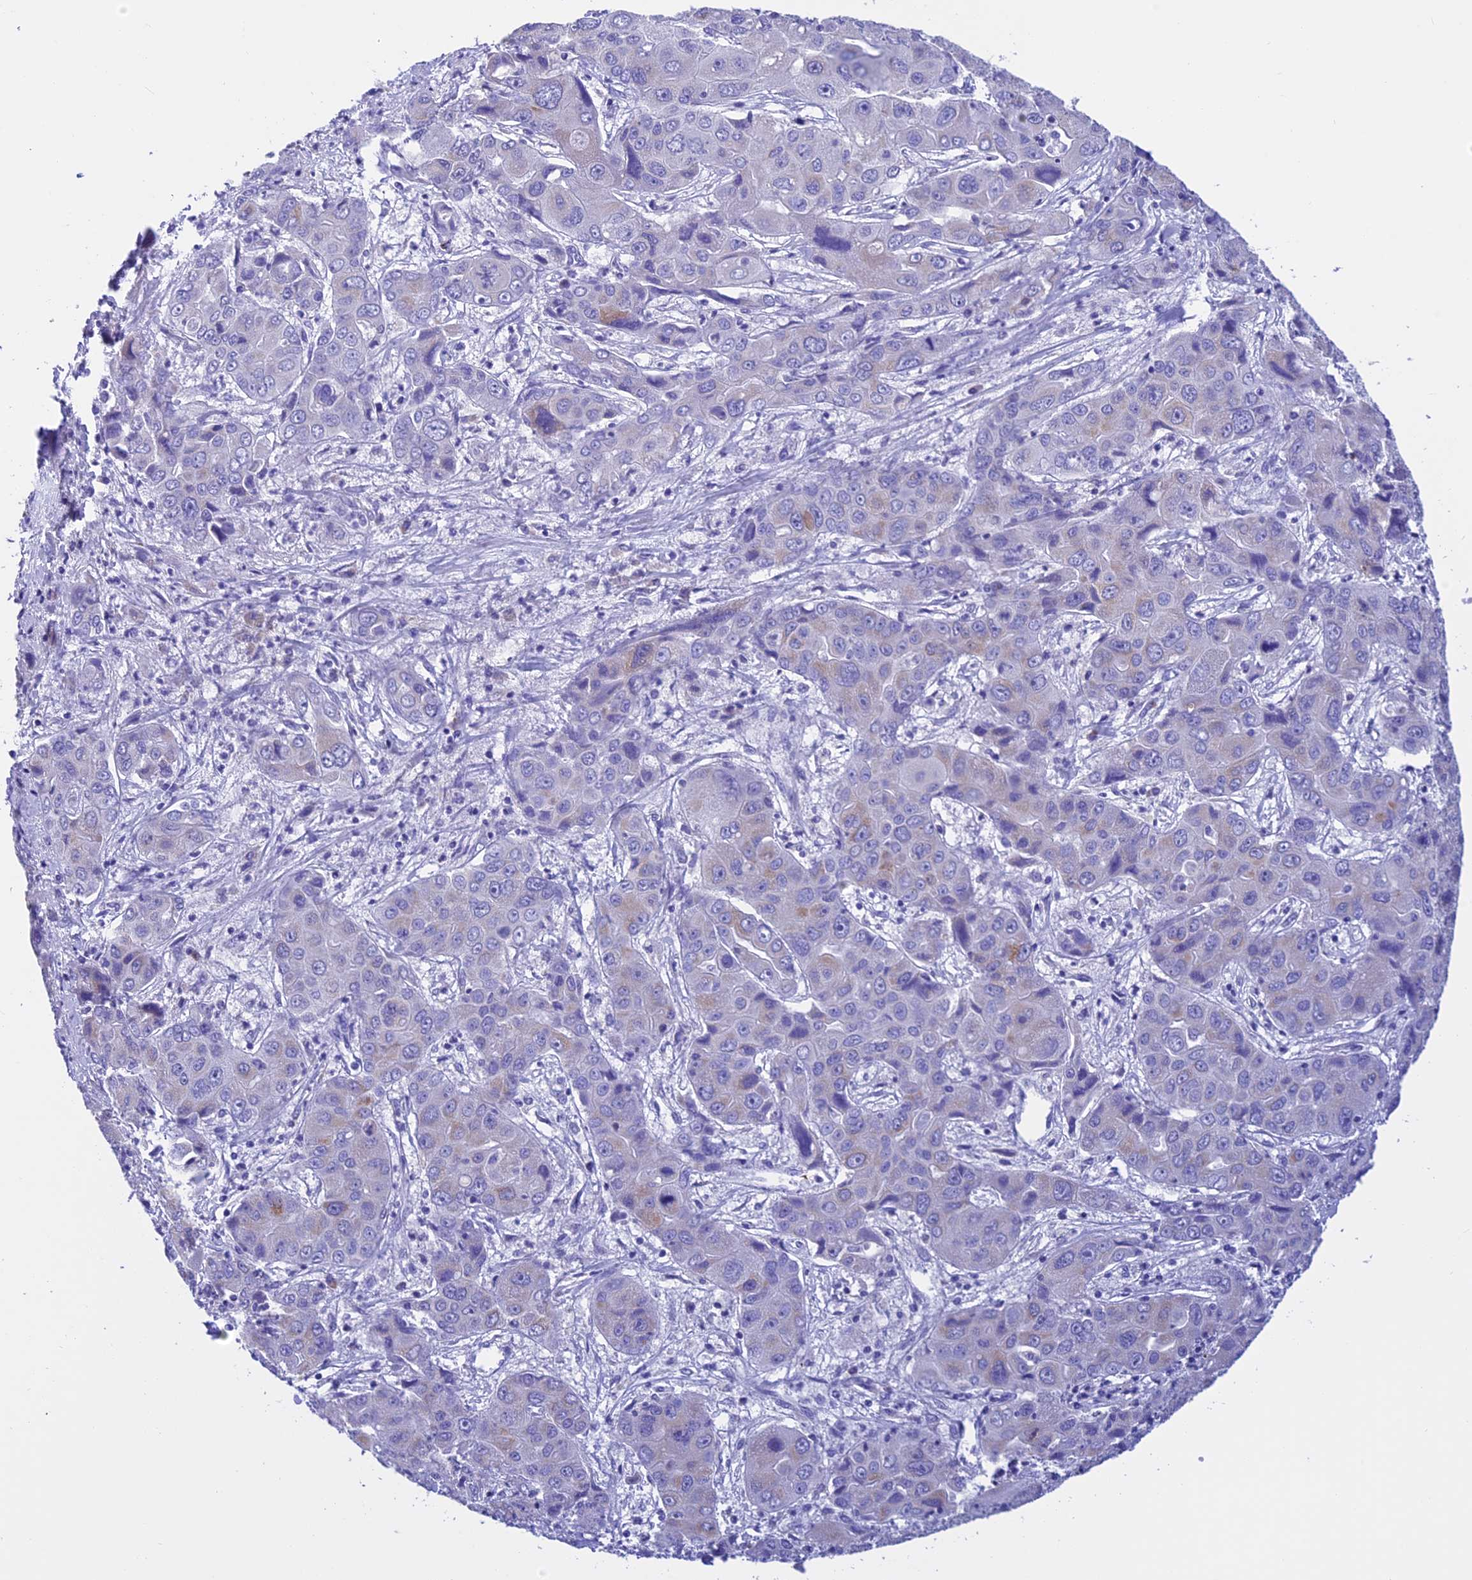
{"staining": {"intensity": "weak", "quantity": "<25%", "location": "cytoplasmic/membranous"}, "tissue": "liver cancer", "cell_type": "Tumor cells", "image_type": "cancer", "snomed": [{"axis": "morphology", "description": "Cholangiocarcinoma"}, {"axis": "topography", "description": "Liver"}], "caption": "Liver cancer (cholangiocarcinoma) was stained to show a protein in brown. There is no significant staining in tumor cells.", "gene": "SLC8B1", "patient": {"sex": "male", "age": 67}}